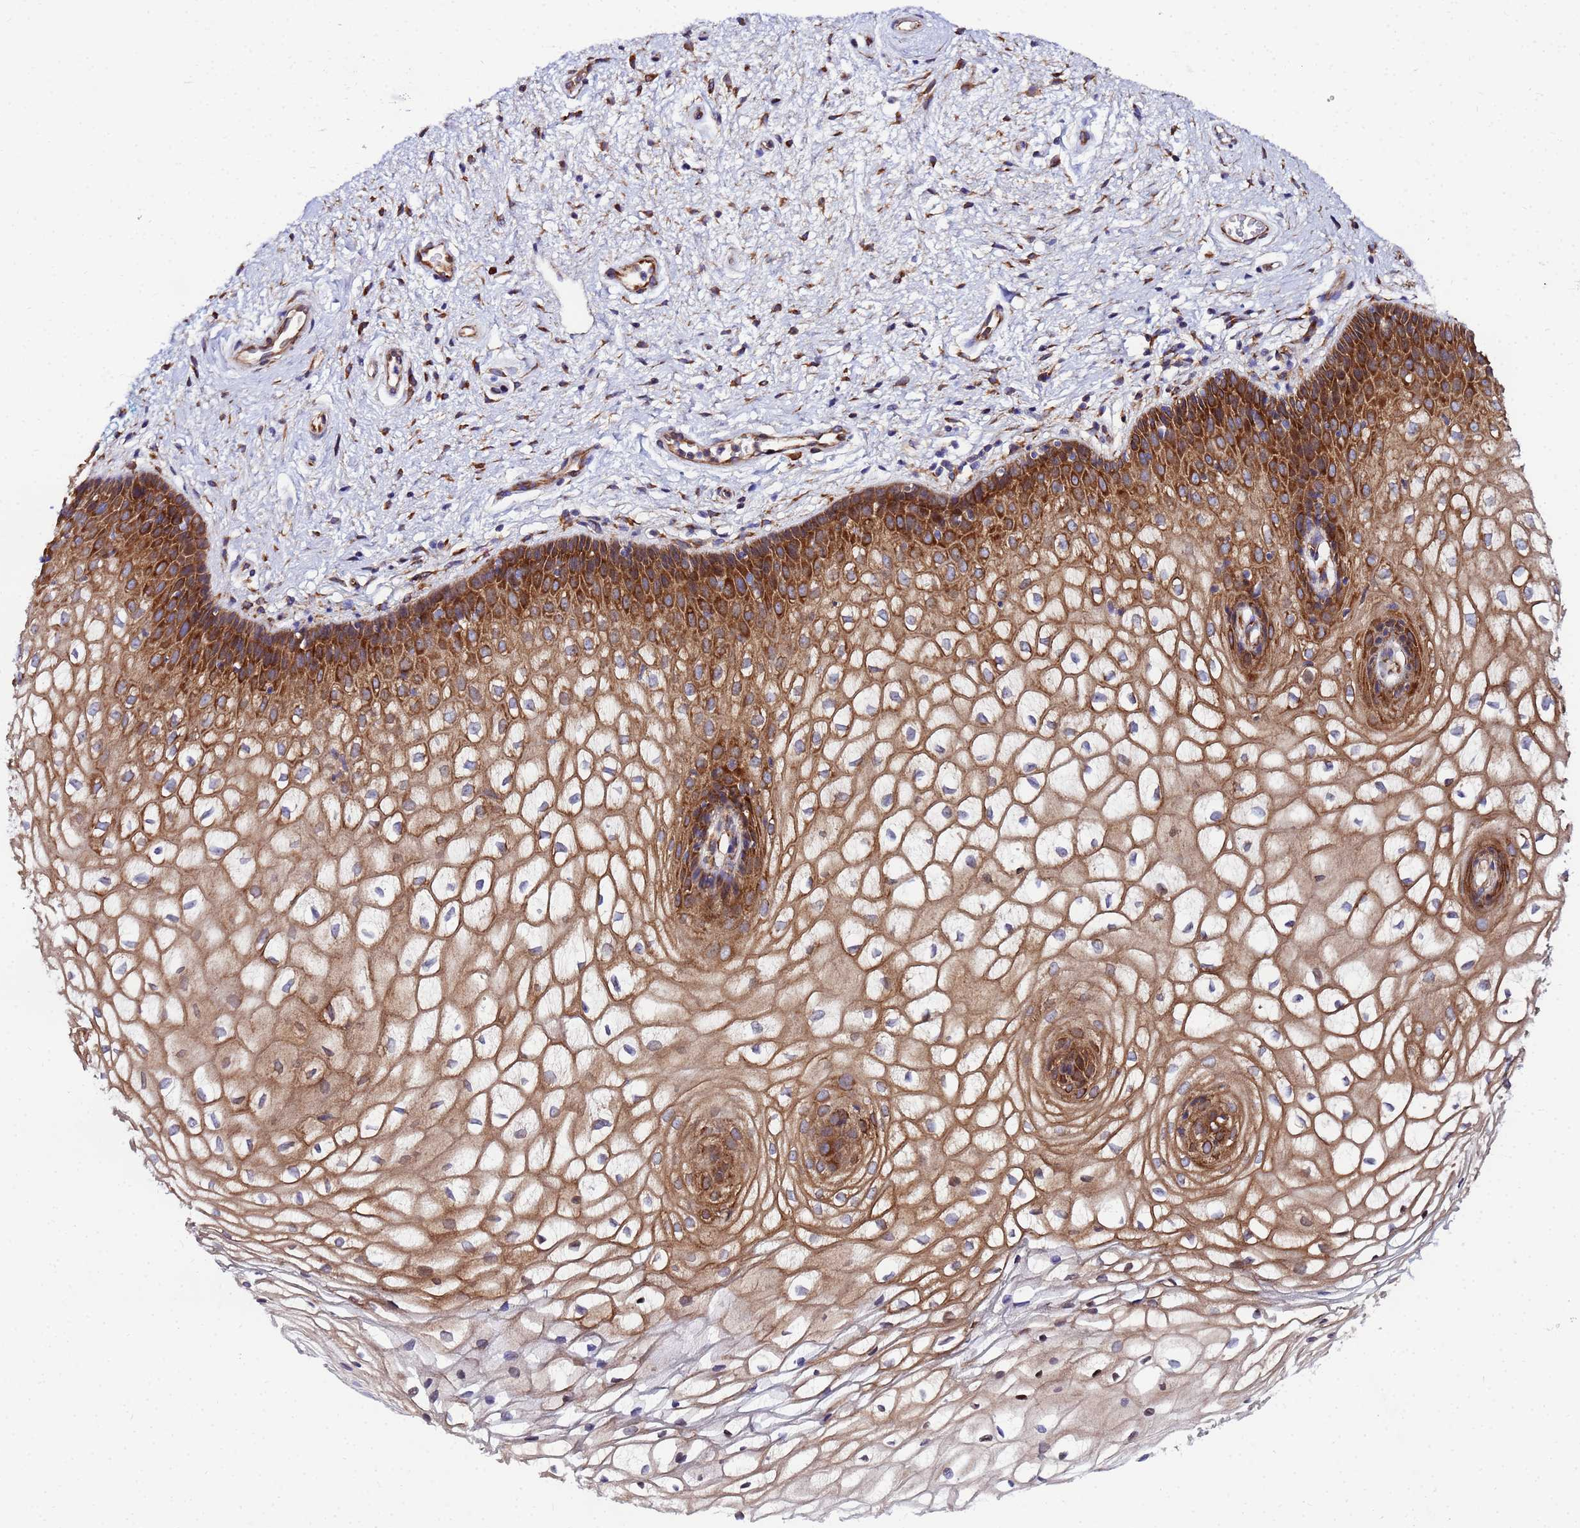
{"staining": {"intensity": "strong", "quantity": ">75%", "location": "cytoplasmic/membranous"}, "tissue": "vagina", "cell_type": "Squamous epithelial cells", "image_type": "normal", "snomed": [{"axis": "morphology", "description": "Normal tissue, NOS"}, {"axis": "topography", "description": "Vagina"}], "caption": "A high amount of strong cytoplasmic/membranous positivity is identified in about >75% of squamous epithelial cells in benign vagina. (brown staining indicates protein expression, while blue staining denotes nuclei).", "gene": "POM121C", "patient": {"sex": "female", "age": 34}}